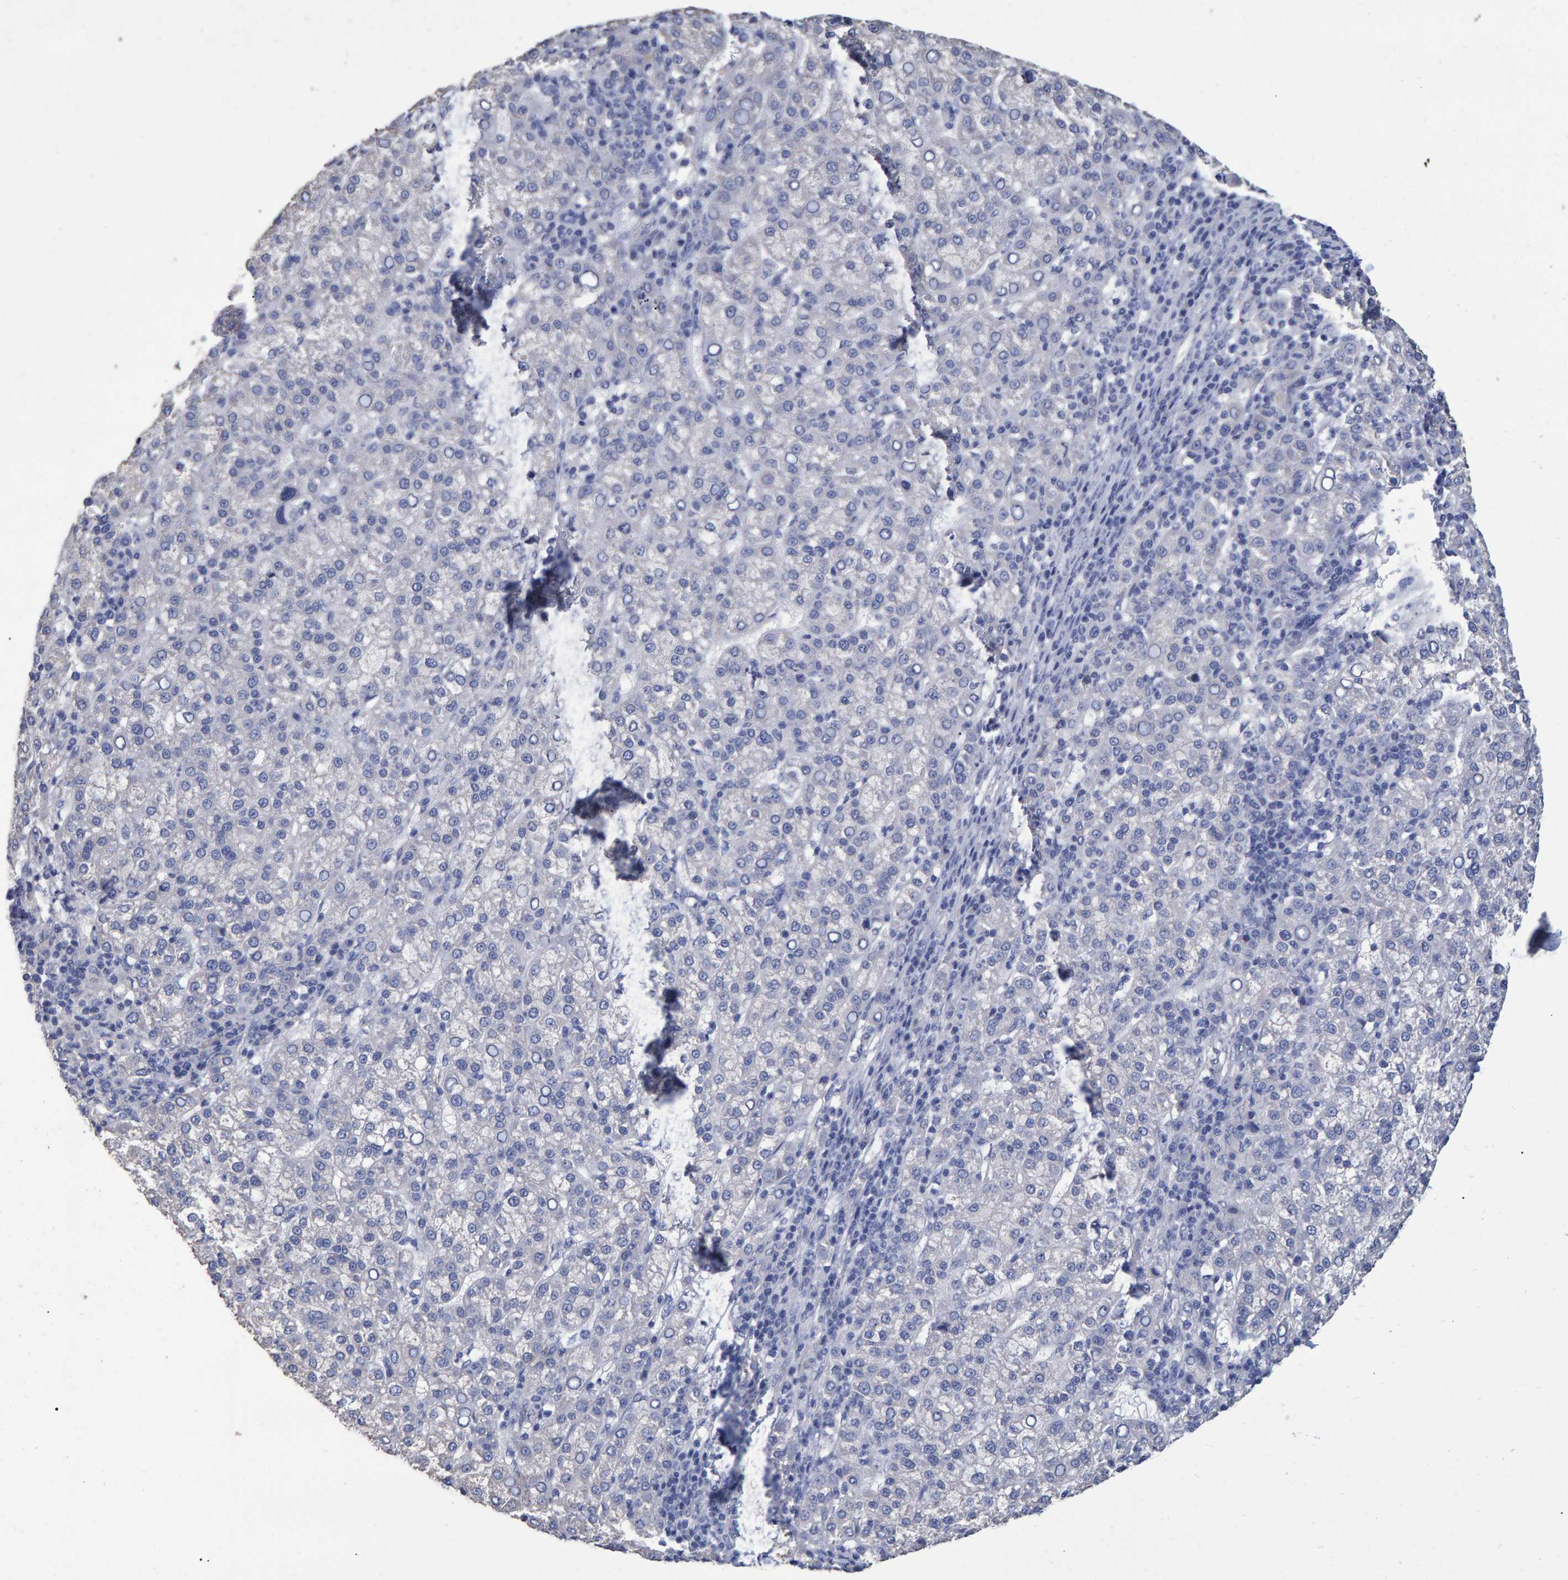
{"staining": {"intensity": "negative", "quantity": "none", "location": "none"}, "tissue": "liver cancer", "cell_type": "Tumor cells", "image_type": "cancer", "snomed": [{"axis": "morphology", "description": "Carcinoma, Hepatocellular, NOS"}, {"axis": "topography", "description": "Liver"}], "caption": "Tumor cells show no significant staining in liver hepatocellular carcinoma.", "gene": "HEMGN", "patient": {"sex": "female", "age": 58}}